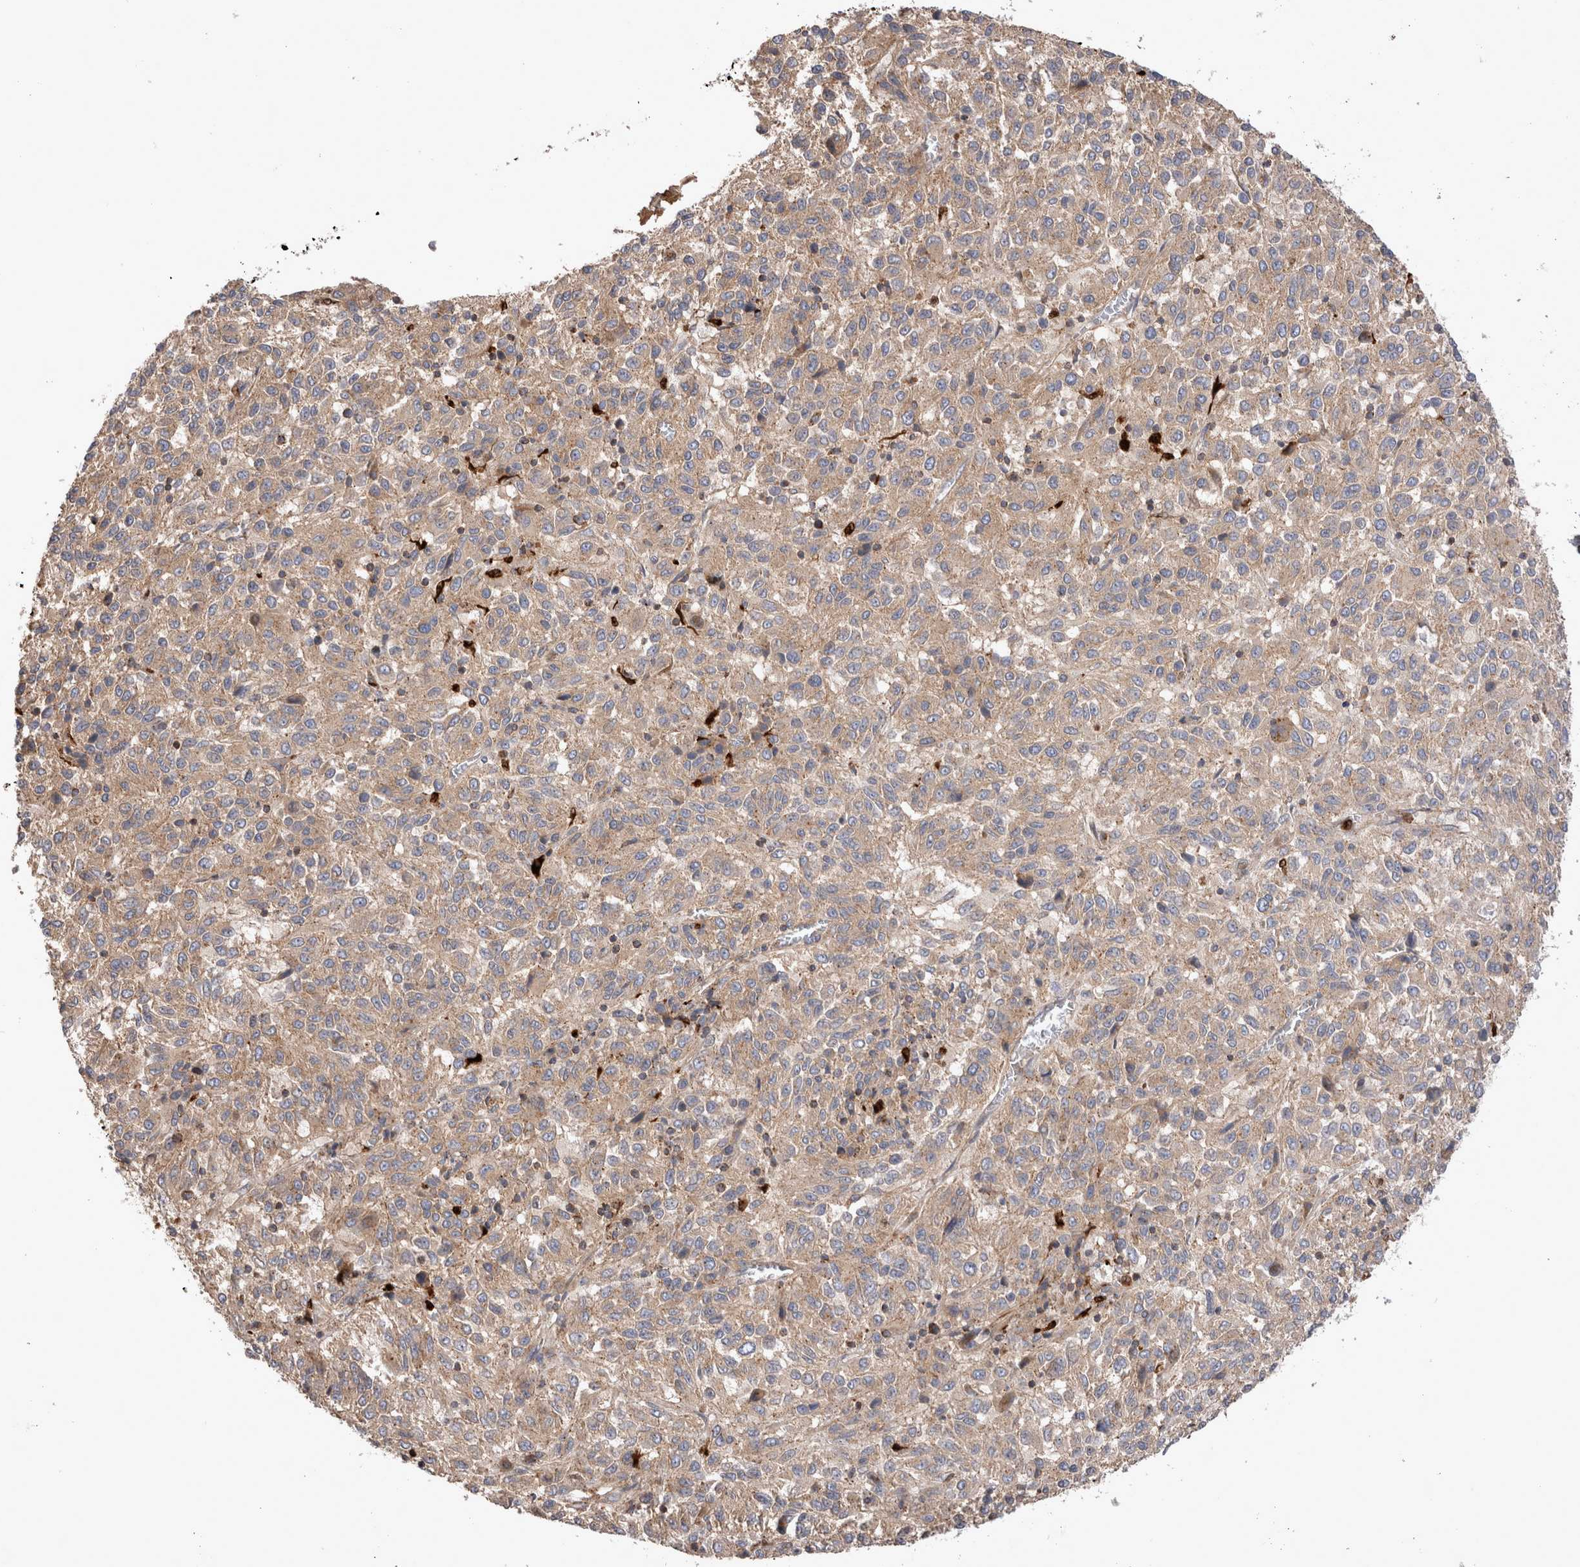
{"staining": {"intensity": "weak", "quantity": ">75%", "location": "cytoplasmic/membranous"}, "tissue": "melanoma", "cell_type": "Tumor cells", "image_type": "cancer", "snomed": [{"axis": "morphology", "description": "Malignant melanoma, Metastatic site"}, {"axis": "topography", "description": "Lung"}], "caption": "Immunohistochemical staining of human malignant melanoma (metastatic site) reveals low levels of weak cytoplasmic/membranous protein positivity in approximately >75% of tumor cells.", "gene": "NXT2", "patient": {"sex": "male", "age": 64}}